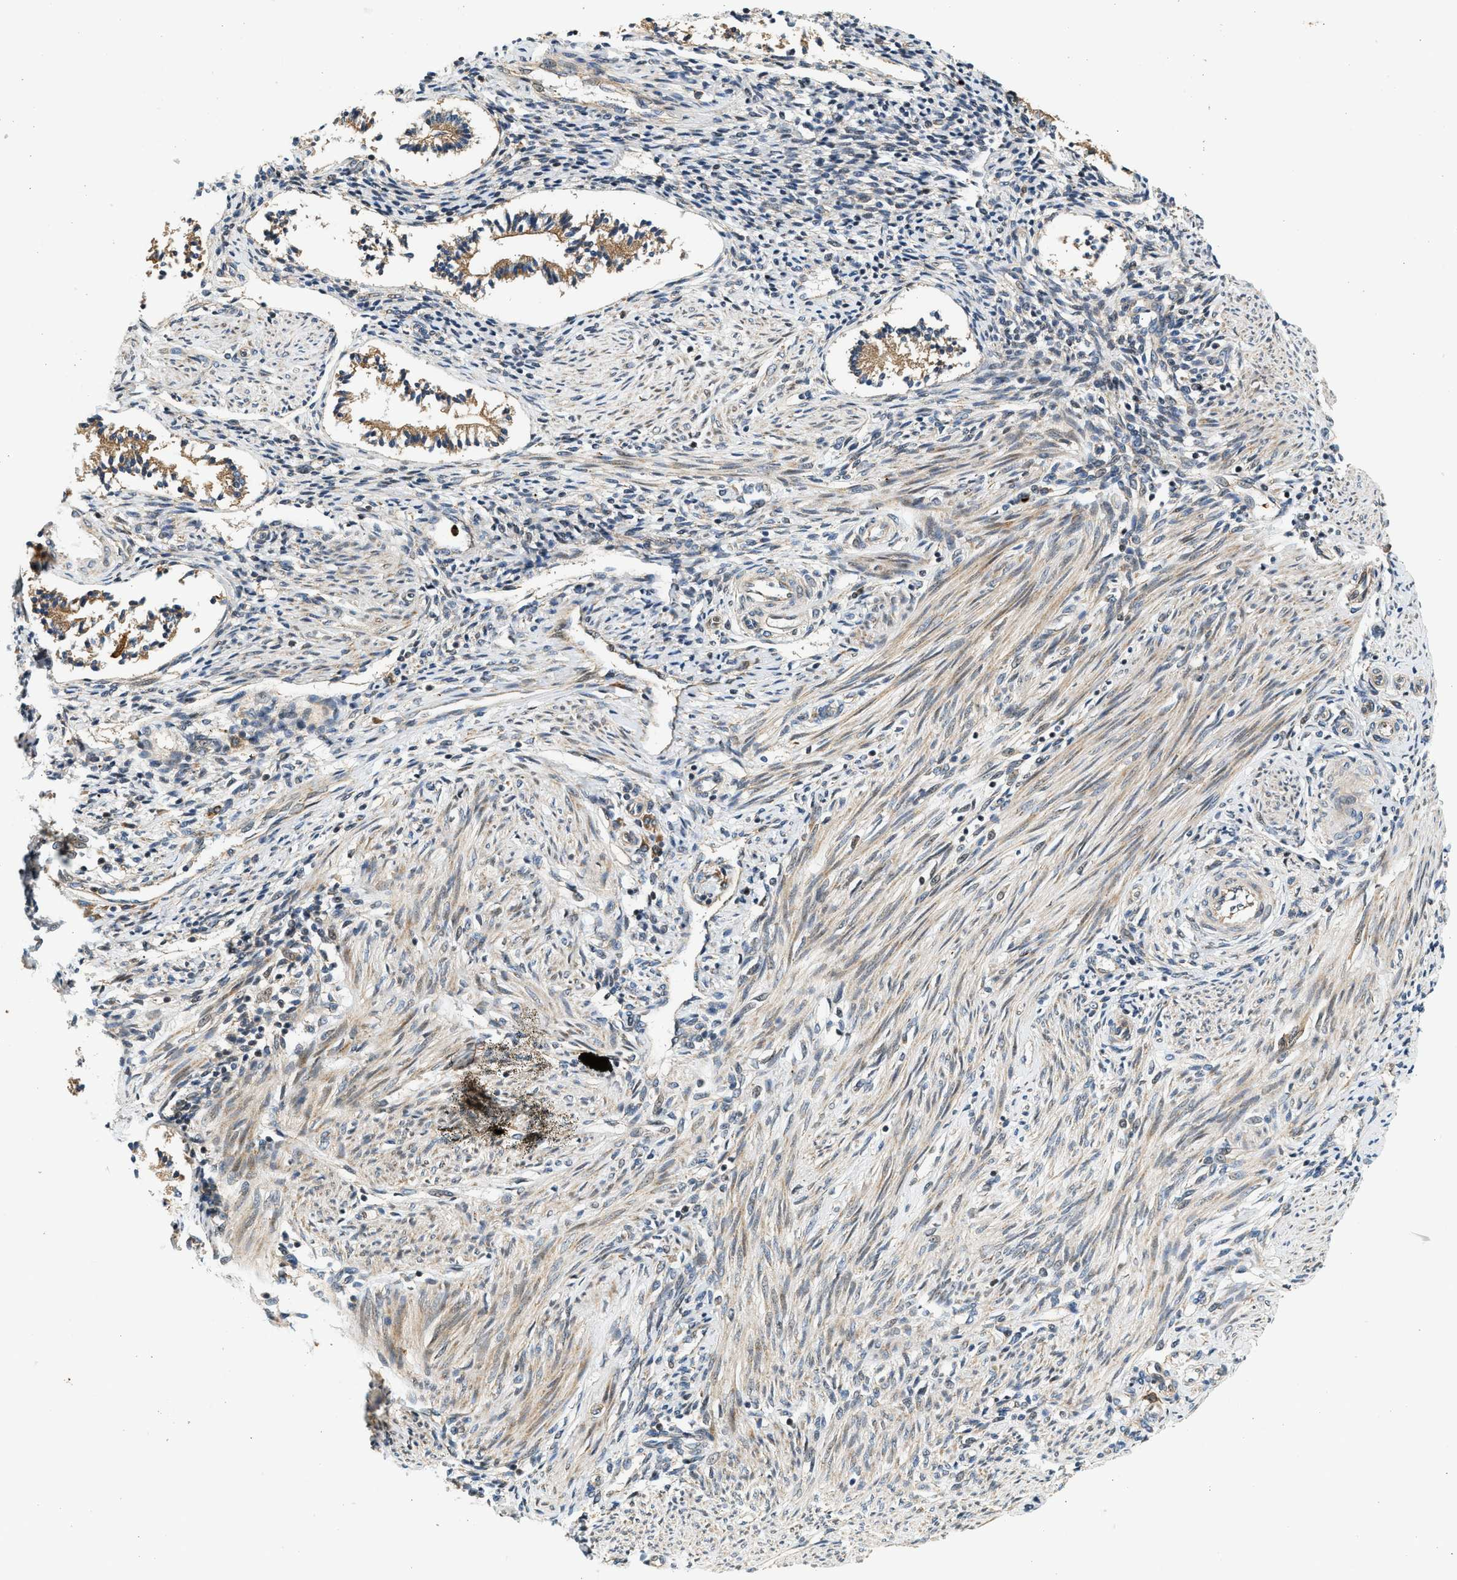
{"staining": {"intensity": "weak", "quantity": "25%-75%", "location": "cytoplasmic/membranous"}, "tissue": "endometrium", "cell_type": "Cells in endometrial stroma", "image_type": "normal", "snomed": [{"axis": "morphology", "description": "Normal tissue, NOS"}, {"axis": "topography", "description": "Endometrium"}], "caption": "A brown stain shows weak cytoplasmic/membranous staining of a protein in cells in endometrial stroma of unremarkable human endometrium.", "gene": "NRSN2", "patient": {"sex": "female", "age": 42}}